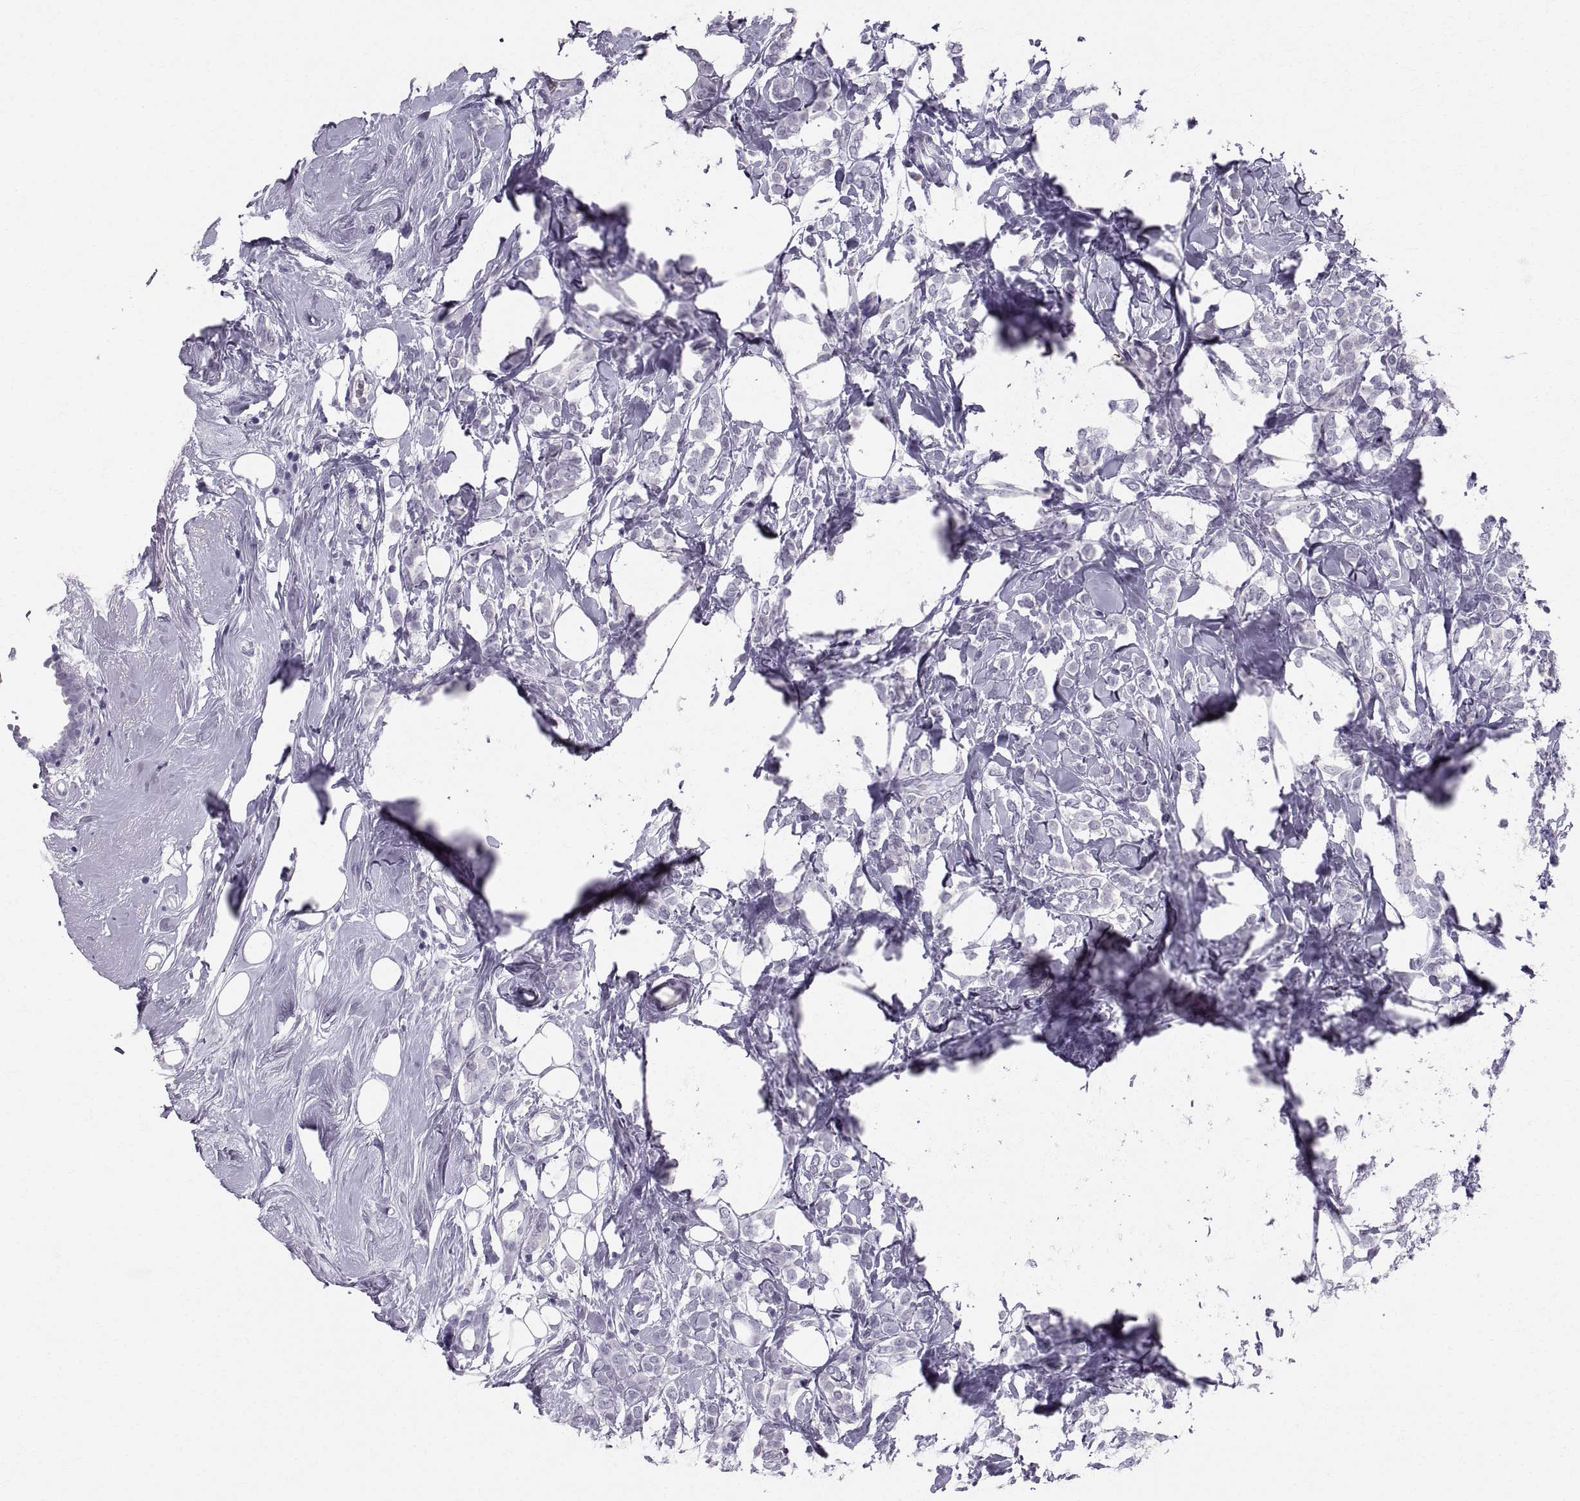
{"staining": {"intensity": "negative", "quantity": "none", "location": "none"}, "tissue": "breast cancer", "cell_type": "Tumor cells", "image_type": "cancer", "snomed": [{"axis": "morphology", "description": "Lobular carcinoma"}, {"axis": "topography", "description": "Breast"}], "caption": "Immunohistochemistry (IHC) histopathology image of neoplastic tissue: lobular carcinoma (breast) stained with DAB demonstrates no significant protein staining in tumor cells.", "gene": "SLC22A6", "patient": {"sex": "female", "age": 49}}